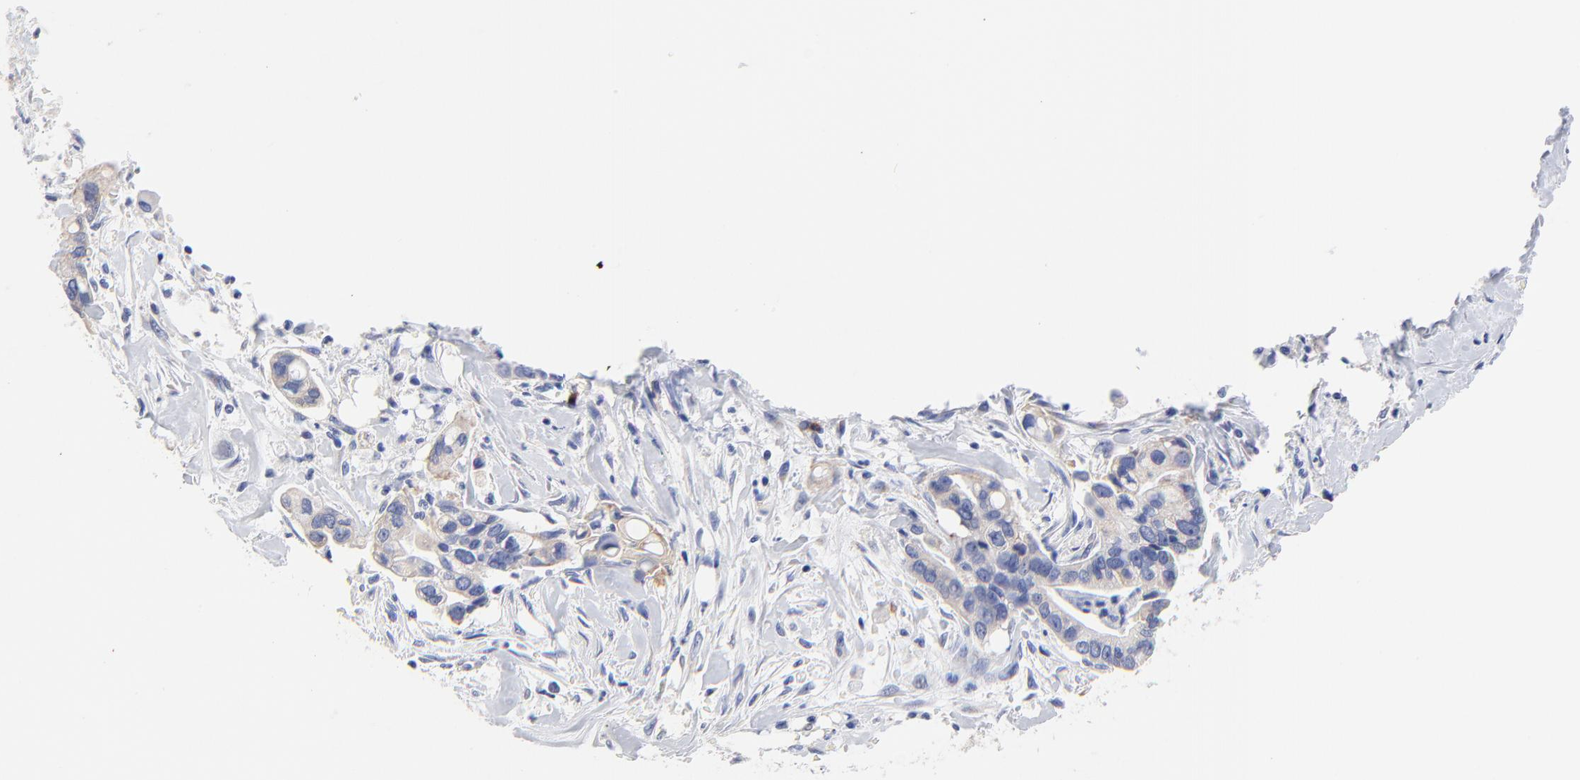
{"staining": {"intensity": "weak", "quantity": "<25%", "location": "cytoplasmic/membranous"}, "tissue": "pancreatic cancer", "cell_type": "Tumor cells", "image_type": "cancer", "snomed": [{"axis": "morphology", "description": "Adenocarcinoma, NOS"}, {"axis": "topography", "description": "Pancreas"}], "caption": "Tumor cells show no significant protein positivity in adenocarcinoma (pancreatic).", "gene": "LAX1", "patient": {"sex": "male", "age": 70}}